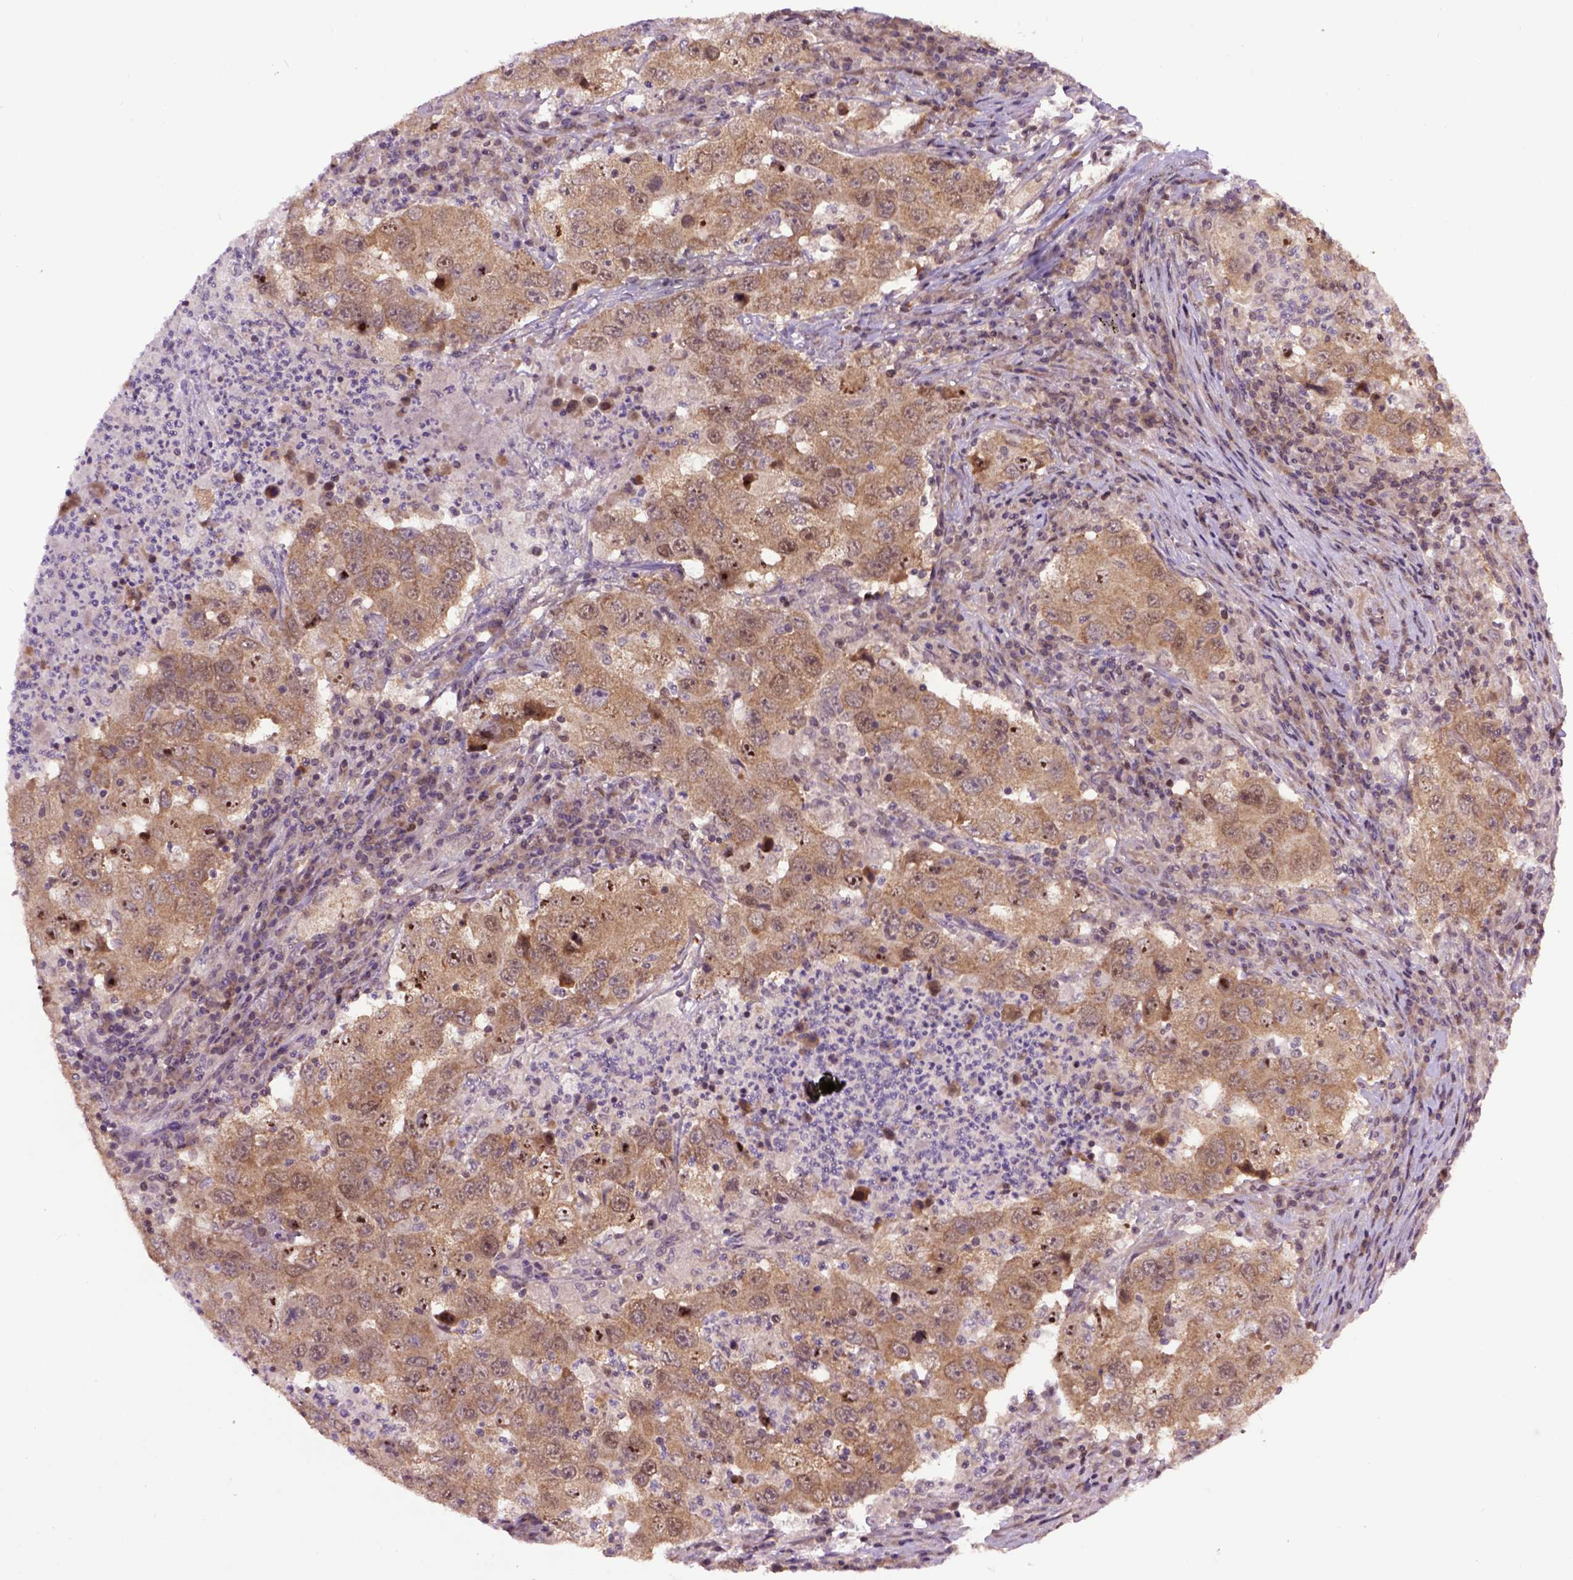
{"staining": {"intensity": "moderate", "quantity": ">75%", "location": "cytoplasmic/membranous,nuclear"}, "tissue": "lung cancer", "cell_type": "Tumor cells", "image_type": "cancer", "snomed": [{"axis": "morphology", "description": "Adenocarcinoma, NOS"}, {"axis": "topography", "description": "Lung"}], "caption": "Protein expression analysis of adenocarcinoma (lung) reveals moderate cytoplasmic/membranous and nuclear staining in about >75% of tumor cells.", "gene": "WDR48", "patient": {"sex": "male", "age": 73}}